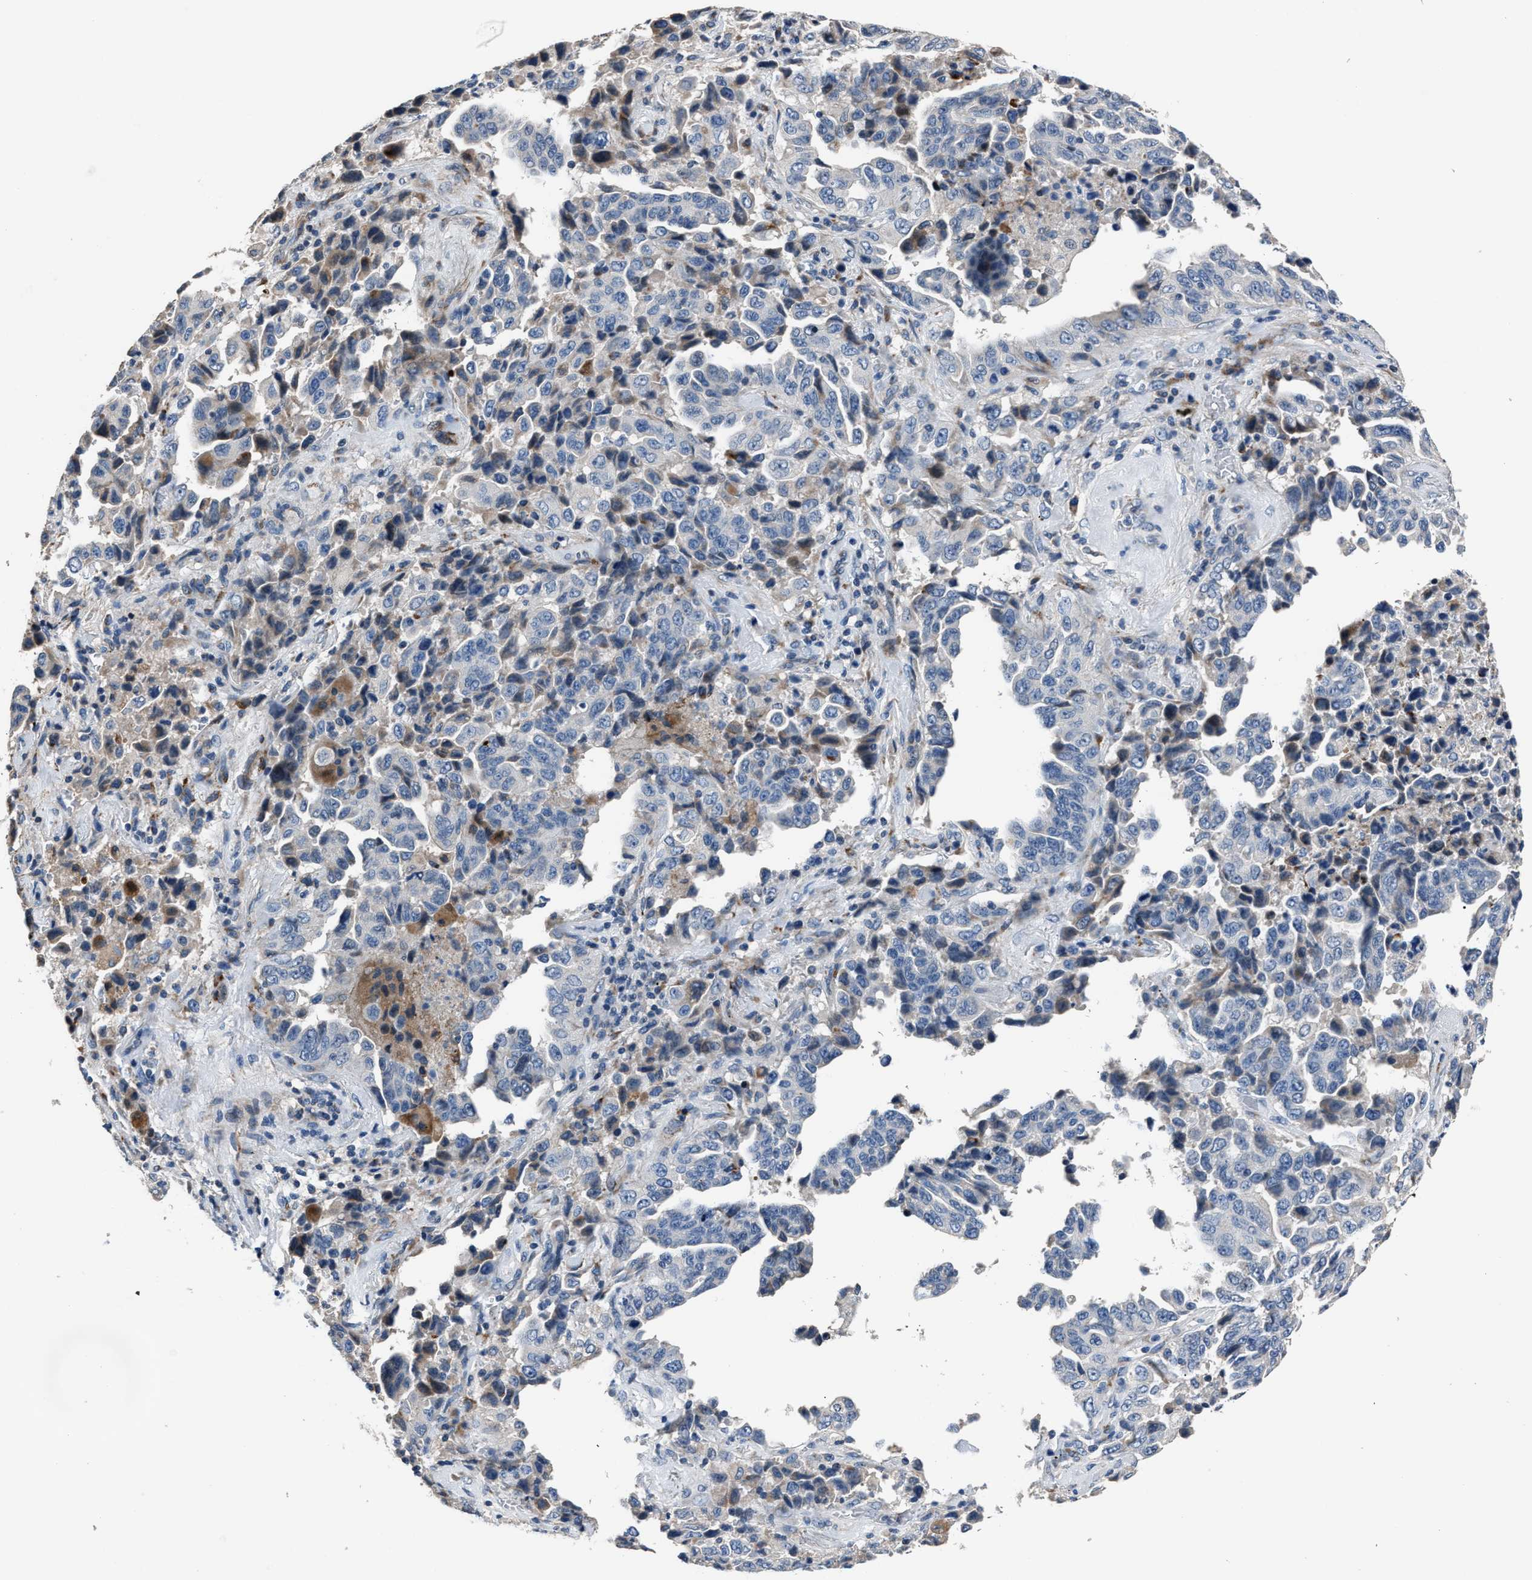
{"staining": {"intensity": "weak", "quantity": "<25%", "location": "cytoplasmic/membranous"}, "tissue": "lung cancer", "cell_type": "Tumor cells", "image_type": "cancer", "snomed": [{"axis": "morphology", "description": "Adenocarcinoma, NOS"}, {"axis": "topography", "description": "Lung"}], "caption": "Lung adenocarcinoma stained for a protein using immunohistochemistry (IHC) shows no expression tumor cells.", "gene": "DNAJC24", "patient": {"sex": "female", "age": 51}}